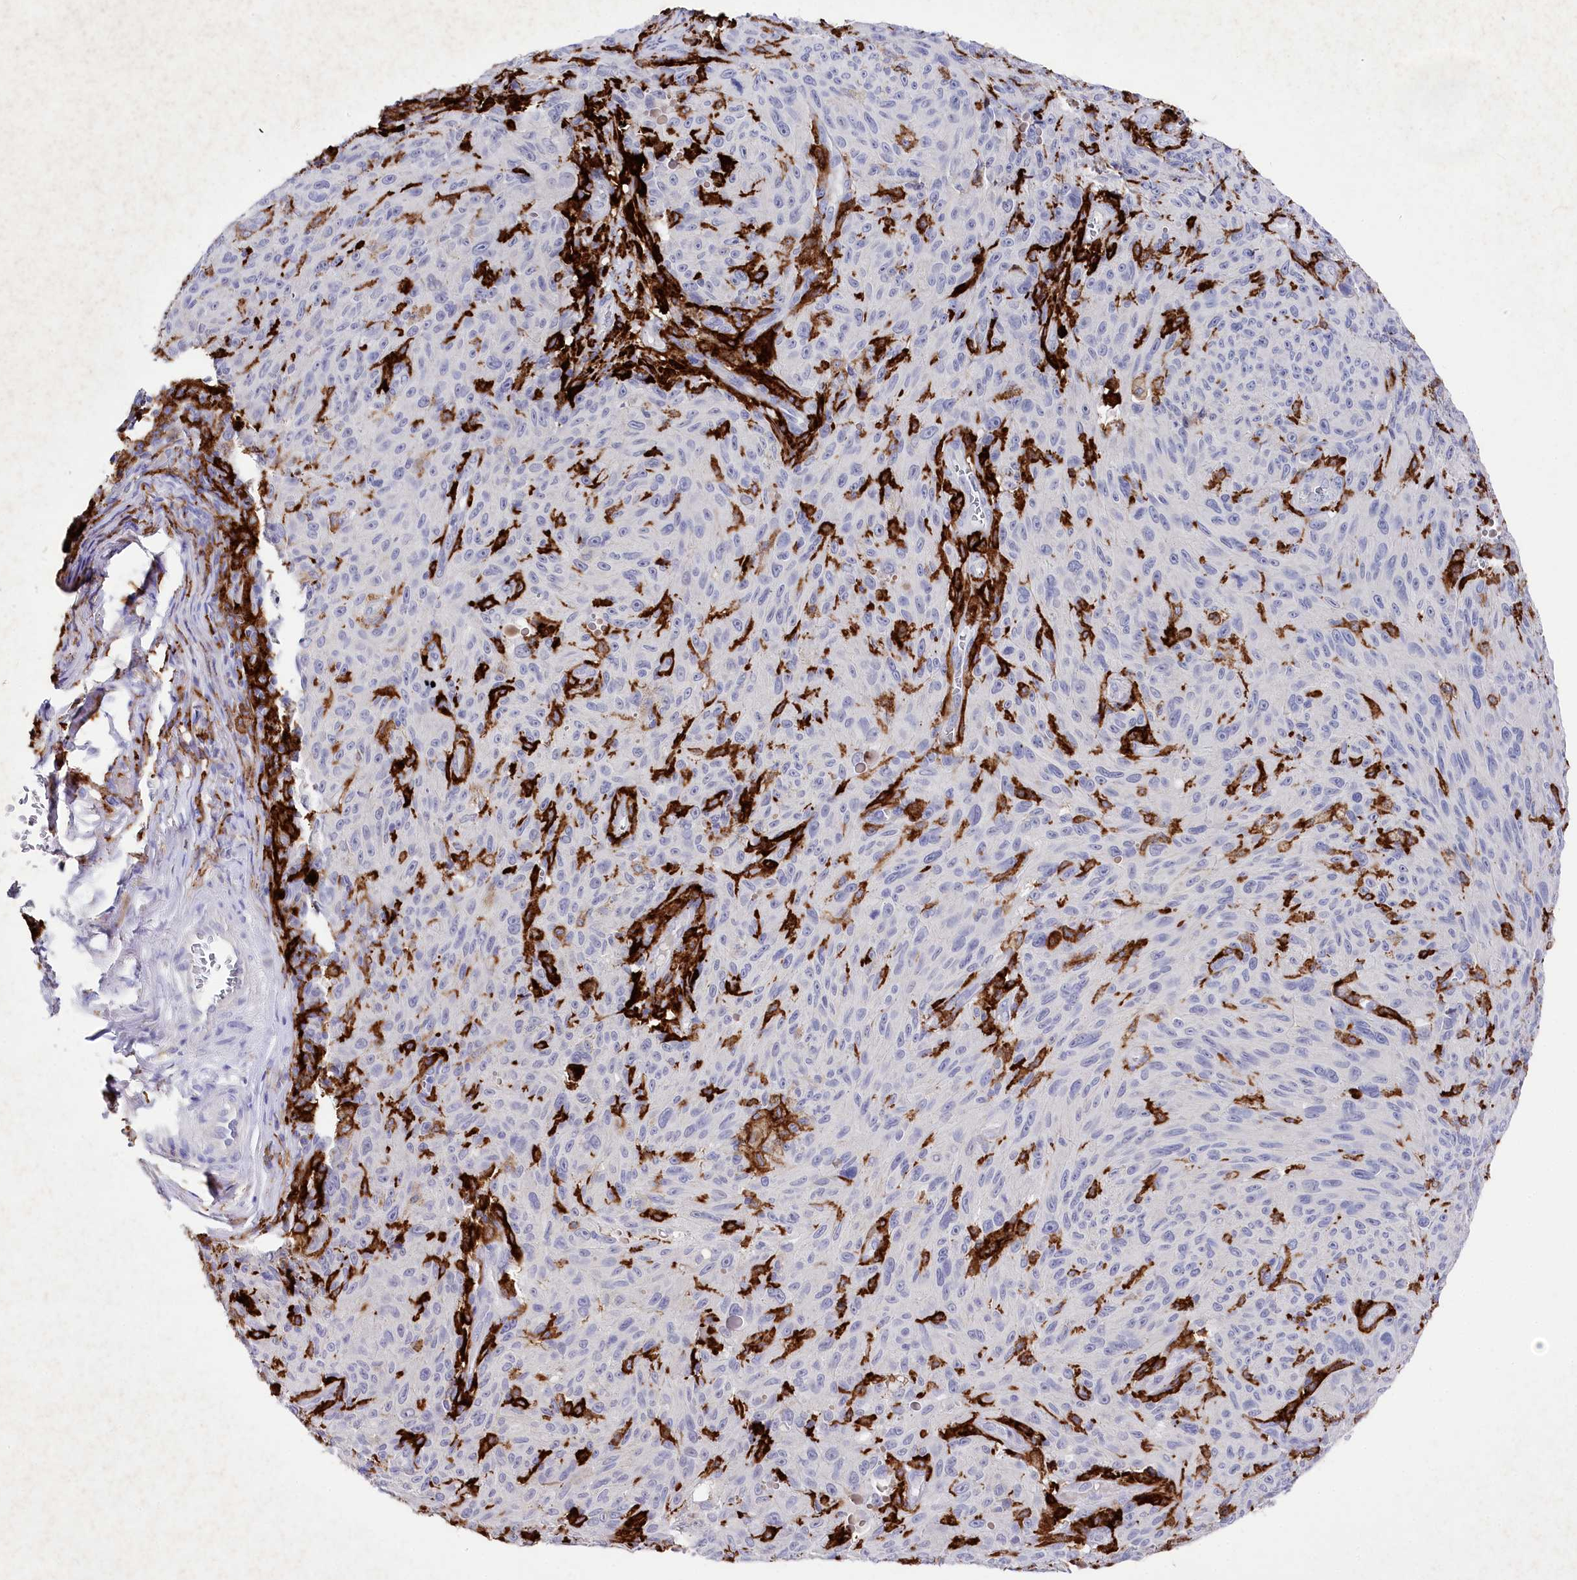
{"staining": {"intensity": "negative", "quantity": "none", "location": "none"}, "tissue": "melanoma", "cell_type": "Tumor cells", "image_type": "cancer", "snomed": [{"axis": "morphology", "description": "Malignant melanoma, NOS"}, {"axis": "topography", "description": "Skin"}], "caption": "This is an IHC photomicrograph of malignant melanoma. There is no staining in tumor cells.", "gene": "CLEC4M", "patient": {"sex": "female", "age": 82}}